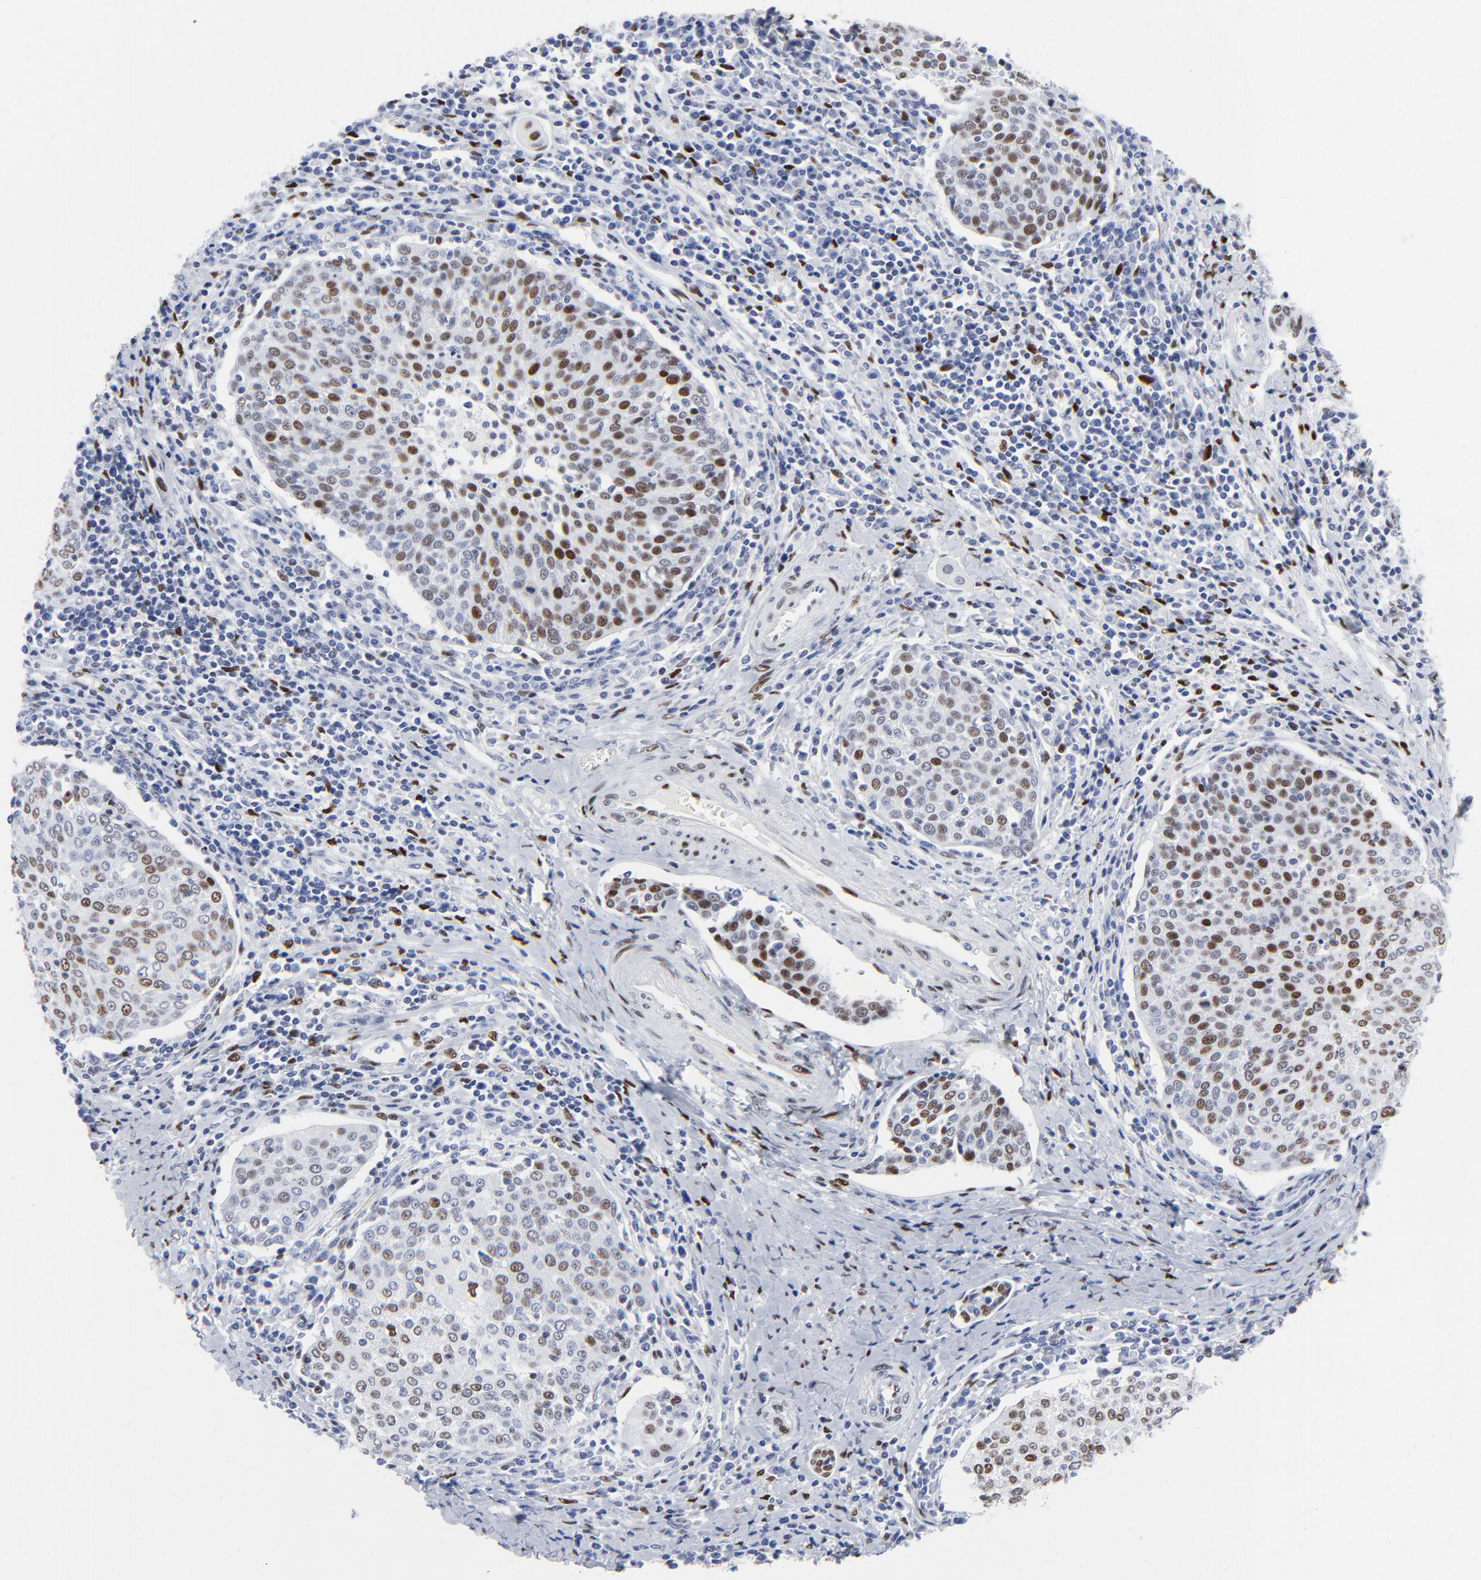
{"staining": {"intensity": "moderate", "quantity": "25%-75%", "location": "nuclear"}, "tissue": "cervical cancer", "cell_type": "Tumor cells", "image_type": "cancer", "snomed": [{"axis": "morphology", "description": "Squamous cell carcinoma, NOS"}, {"axis": "topography", "description": "Cervix"}], "caption": "A photomicrograph of squamous cell carcinoma (cervical) stained for a protein reveals moderate nuclear brown staining in tumor cells. The staining was performed using DAB (3,3'-diaminobenzidine), with brown indicating positive protein expression. Nuclei are stained blue with hematoxylin.", "gene": "JUN", "patient": {"sex": "female", "age": 40}}